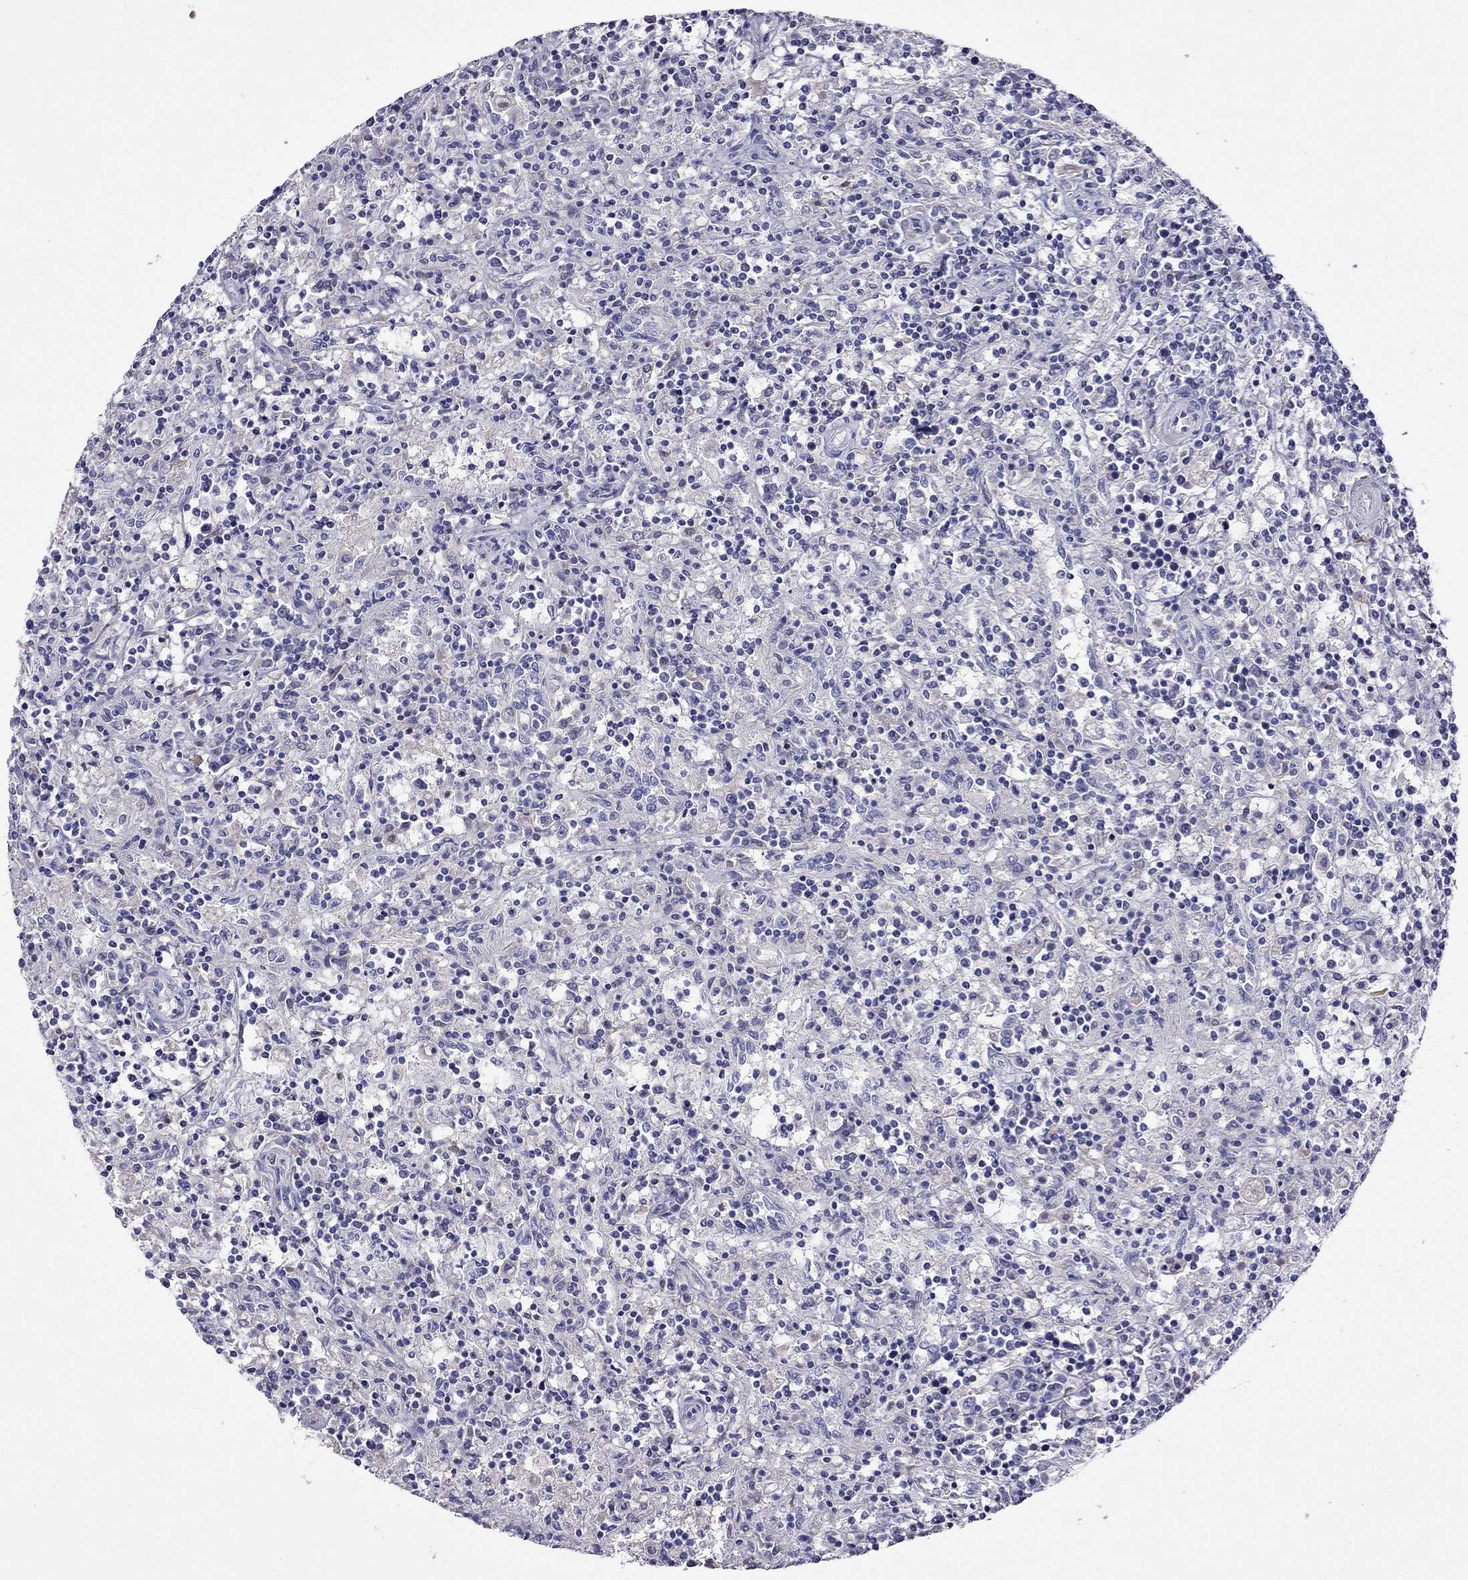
{"staining": {"intensity": "negative", "quantity": "none", "location": "none"}, "tissue": "lymphoma", "cell_type": "Tumor cells", "image_type": "cancer", "snomed": [{"axis": "morphology", "description": "Malignant lymphoma, non-Hodgkin's type, Low grade"}, {"axis": "topography", "description": "Spleen"}], "caption": "Histopathology image shows no significant protein positivity in tumor cells of lymphoma.", "gene": "TDRD1", "patient": {"sex": "male", "age": 62}}